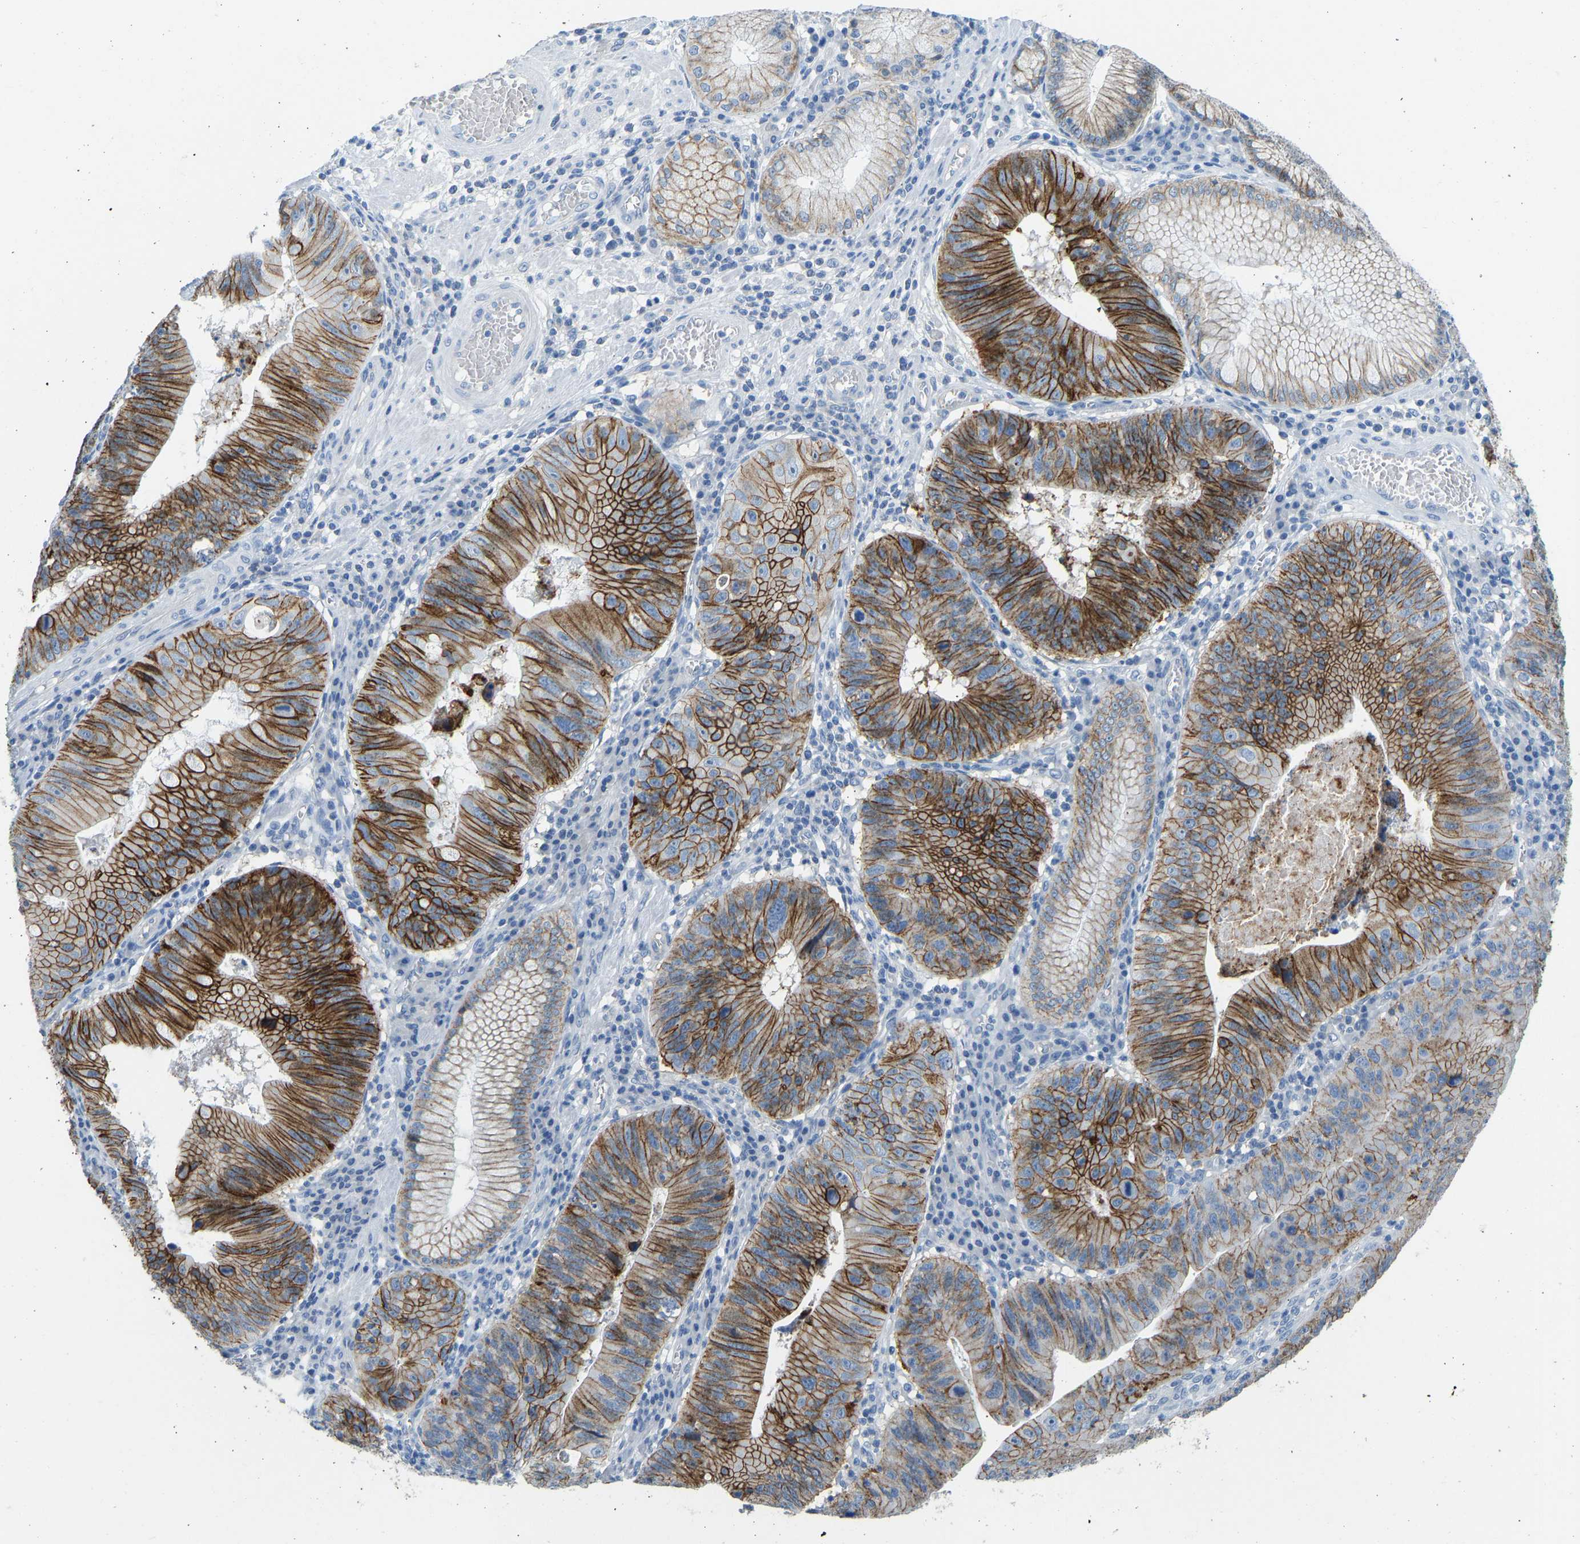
{"staining": {"intensity": "strong", "quantity": ">75%", "location": "cytoplasmic/membranous"}, "tissue": "stomach cancer", "cell_type": "Tumor cells", "image_type": "cancer", "snomed": [{"axis": "morphology", "description": "Adenocarcinoma, NOS"}, {"axis": "topography", "description": "Stomach"}], "caption": "Tumor cells display high levels of strong cytoplasmic/membranous staining in about >75% of cells in stomach adenocarcinoma. (DAB (3,3'-diaminobenzidine) IHC with brightfield microscopy, high magnification).", "gene": "ATP1A1", "patient": {"sex": "male", "age": 59}}